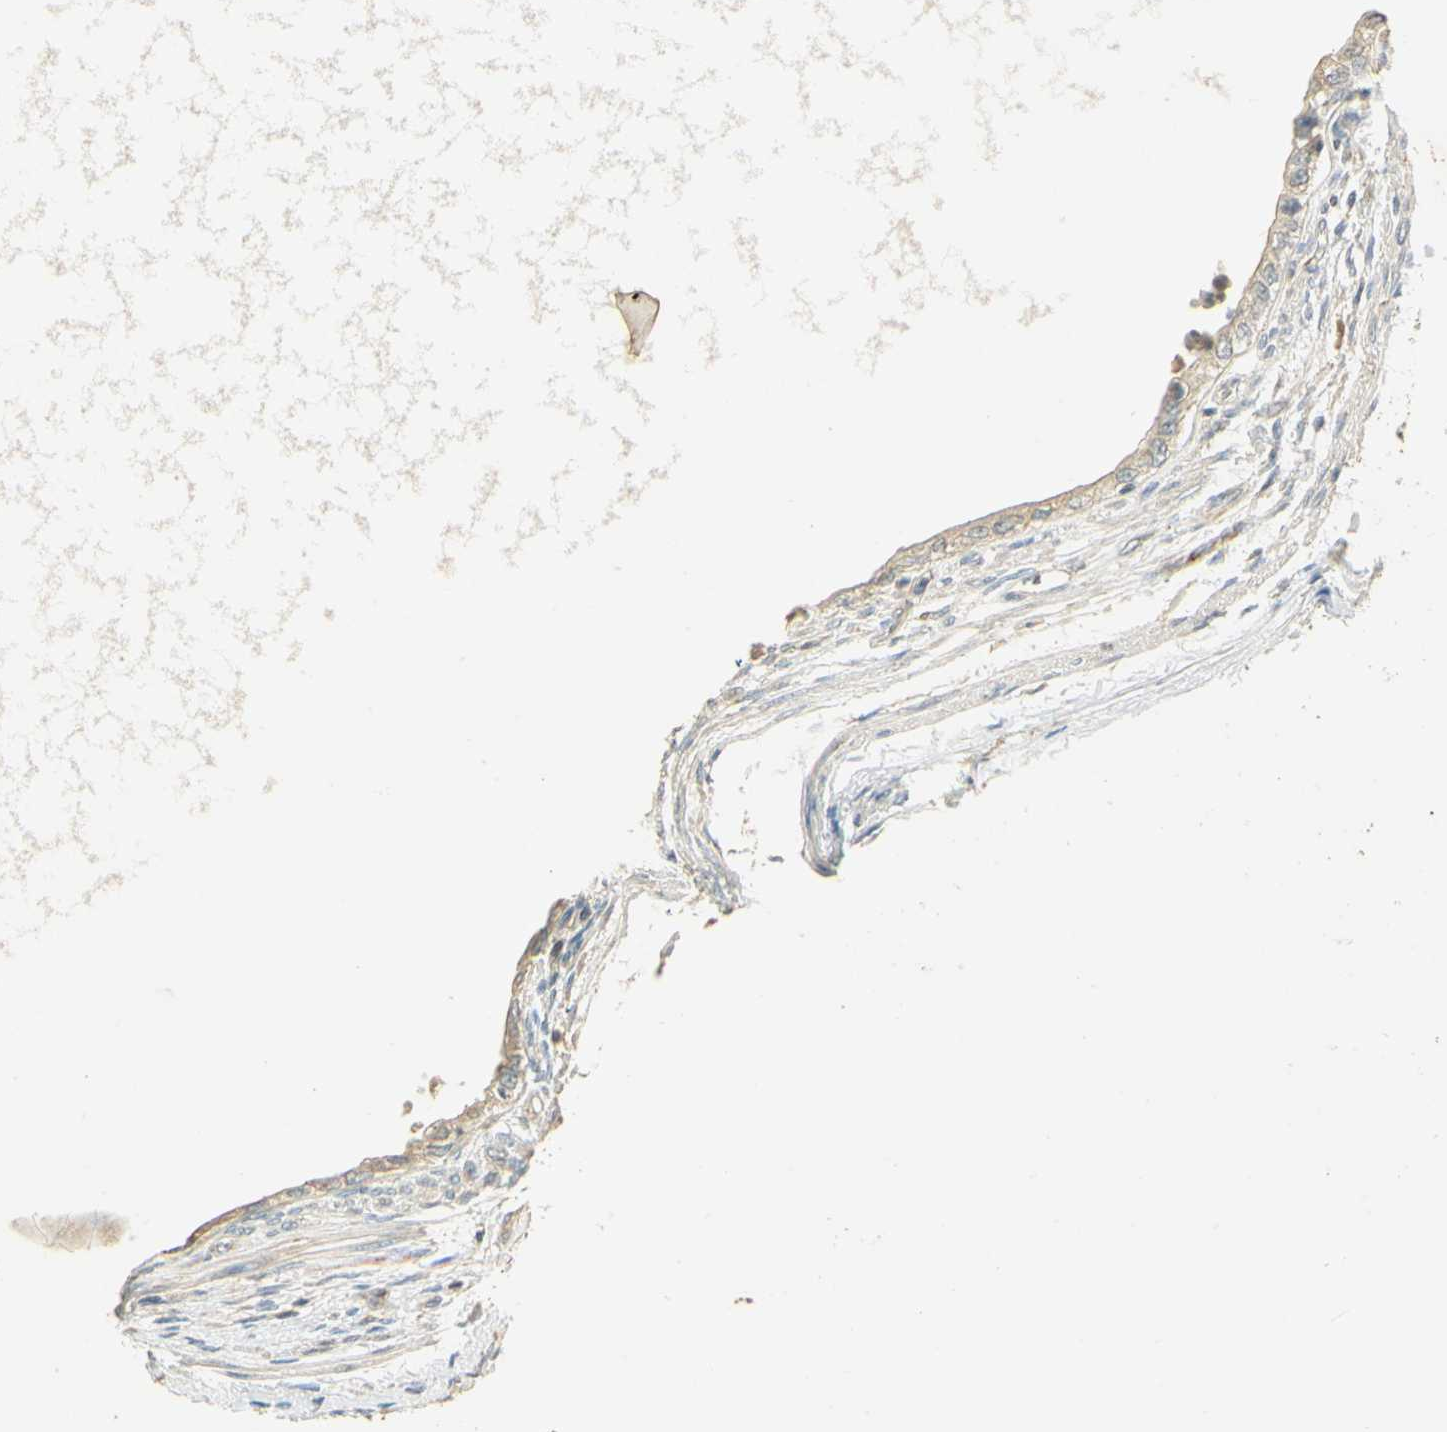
{"staining": {"intensity": "weak", "quantity": "25%-75%", "location": "cytoplasmic/membranous"}, "tissue": "testis cancer", "cell_type": "Tumor cells", "image_type": "cancer", "snomed": [{"axis": "morphology", "description": "Carcinoma, Embryonal, NOS"}, {"axis": "topography", "description": "Testis"}], "caption": "Testis cancer was stained to show a protein in brown. There is low levels of weak cytoplasmic/membranous staining in about 25%-75% of tumor cells.", "gene": "UXS1", "patient": {"sex": "male", "age": 26}}